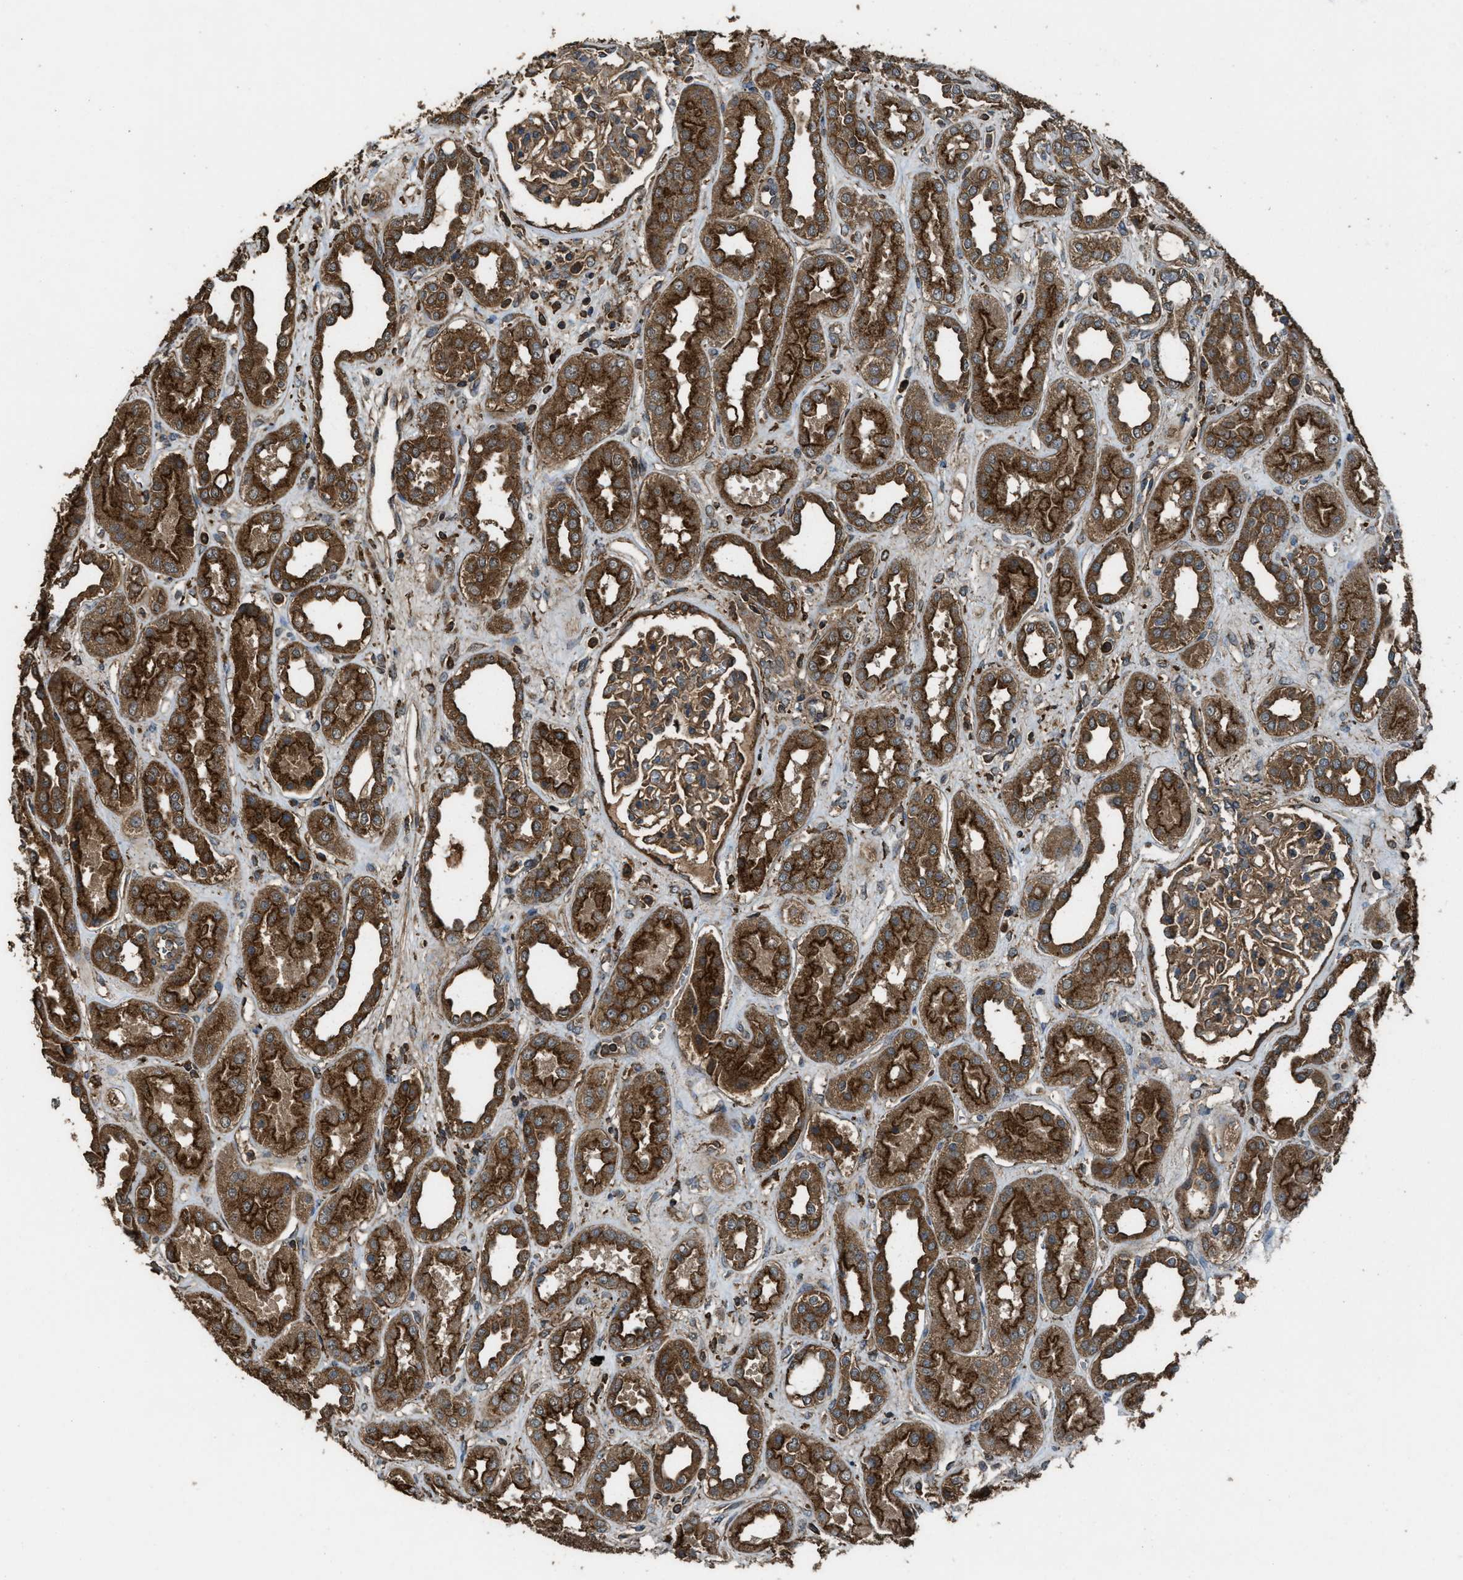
{"staining": {"intensity": "moderate", "quantity": ">75%", "location": "cytoplasmic/membranous"}, "tissue": "kidney", "cell_type": "Cells in glomeruli", "image_type": "normal", "snomed": [{"axis": "morphology", "description": "Normal tissue, NOS"}, {"axis": "topography", "description": "Kidney"}], "caption": "Cells in glomeruli show moderate cytoplasmic/membranous positivity in about >75% of cells in benign kidney. (Brightfield microscopy of DAB IHC at high magnification).", "gene": "MAP3K8", "patient": {"sex": "male", "age": 59}}